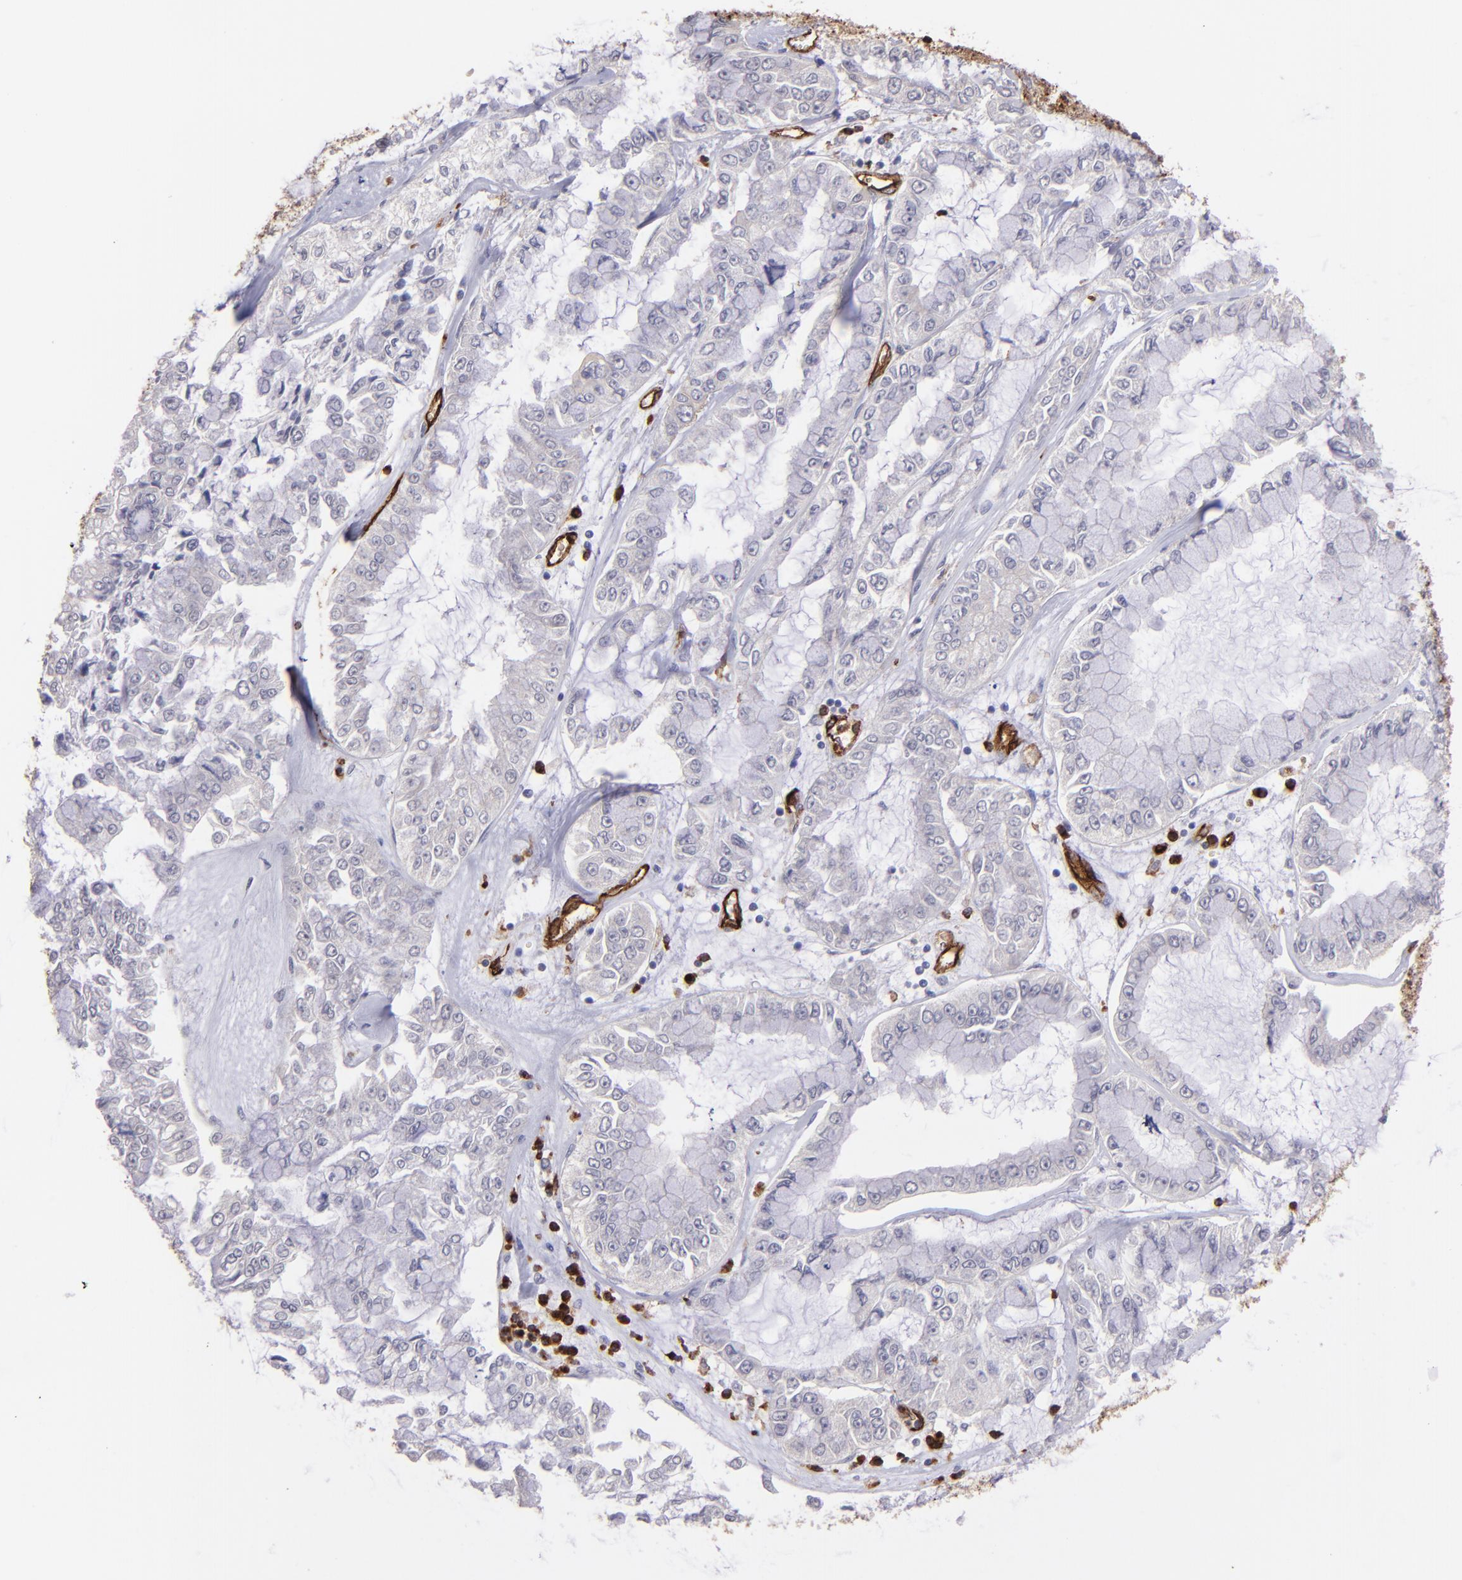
{"staining": {"intensity": "negative", "quantity": "none", "location": "none"}, "tissue": "liver cancer", "cell_type": "Tumor cells", "image_type": "cancer", "snomed": [{"axis": "morphology", "description": "Cholangiocarcinoma"}, {"axis": "topography", "description": "Liver"}], "caption": "Human liver cancer (cholangiocarcinoma) stained for a protein using IHC displays no expression in tumor cells.", "gene": "DYSF", "patient": {"sex": "female", "age": 79}}